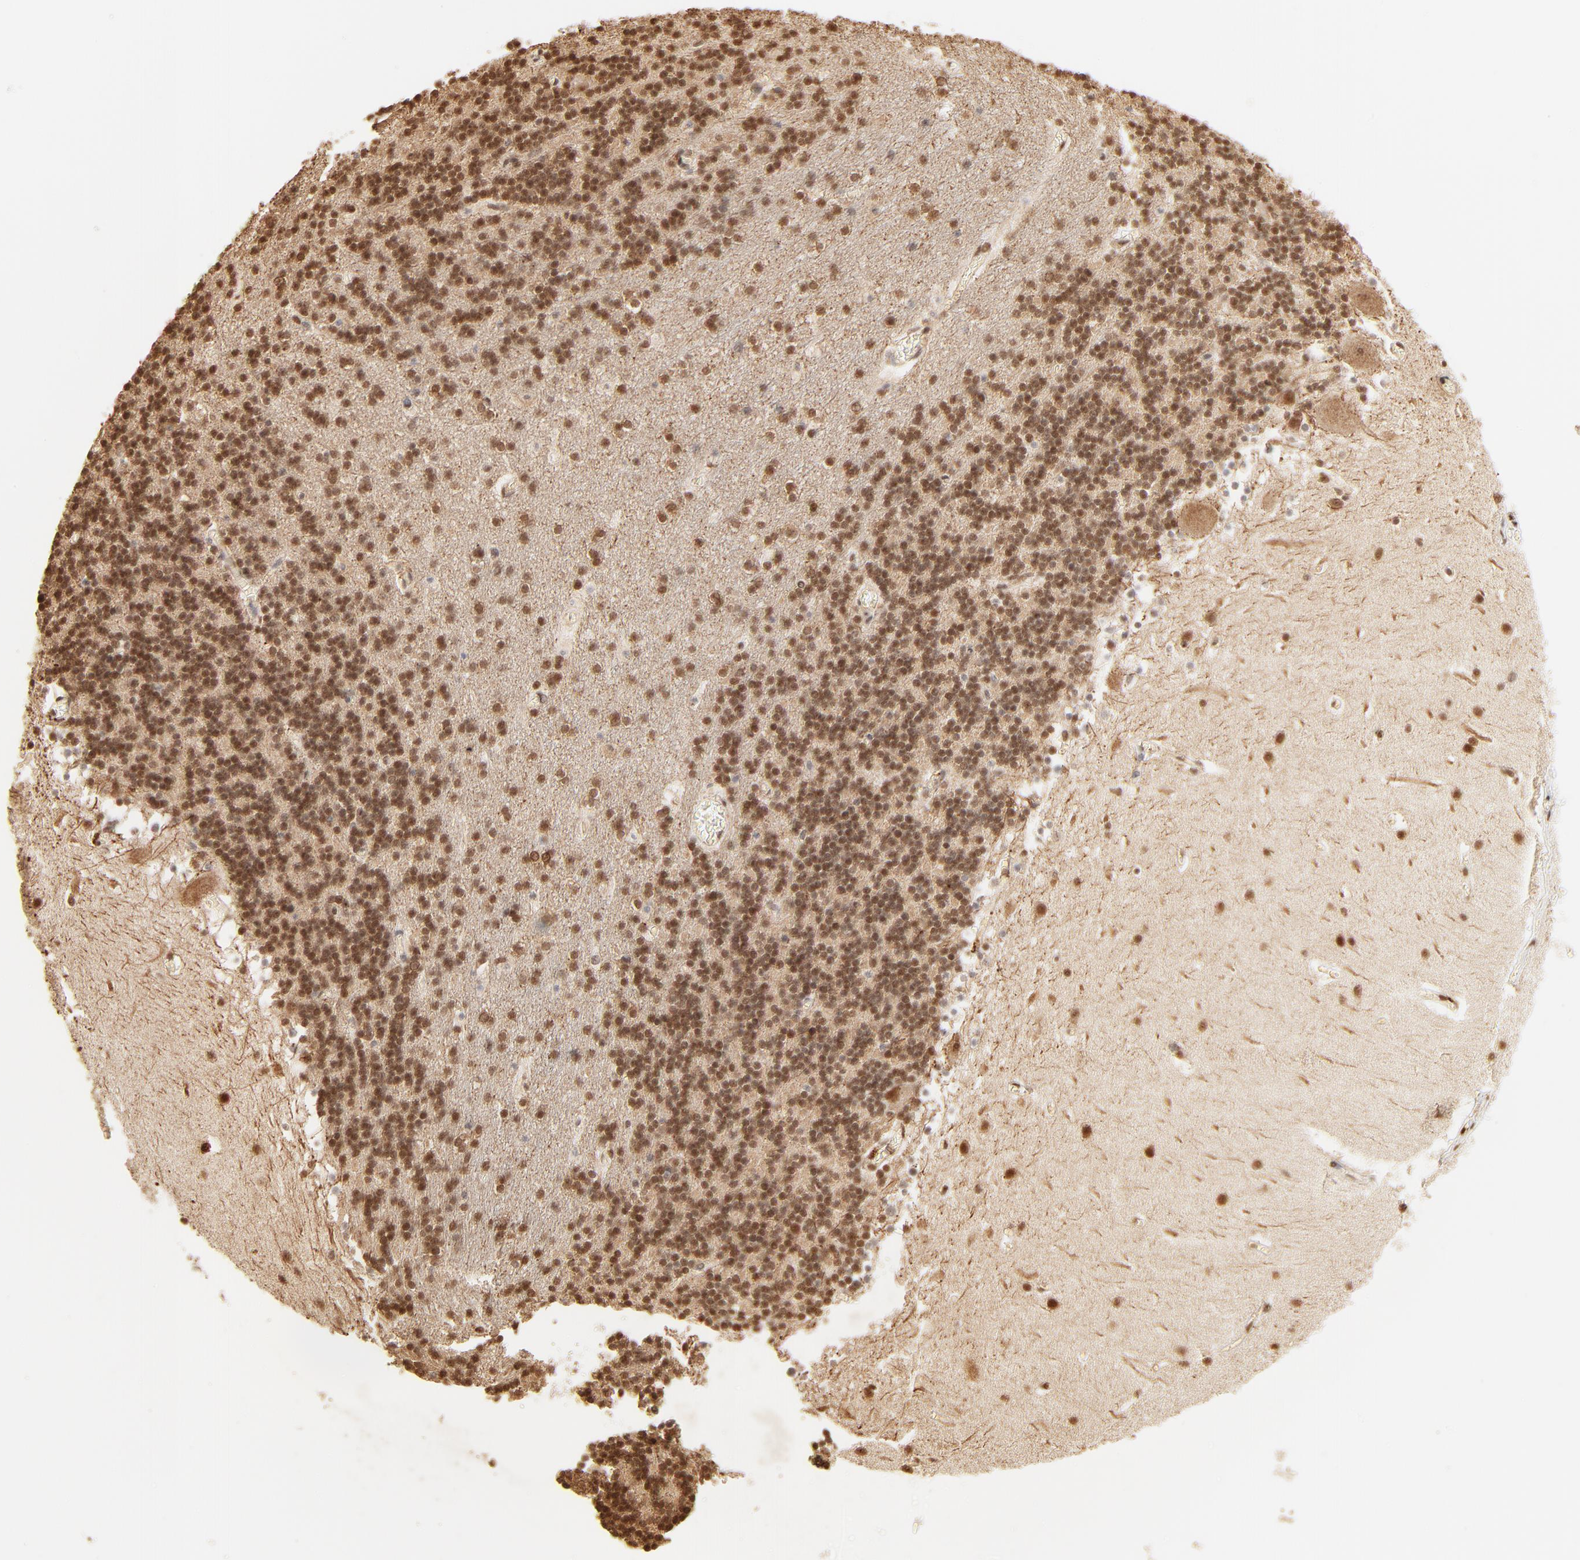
{"staining": {"intensity": "moderate", "quantity": ">75%", "location": "nuclear"}, "tissue": "cerebellum", "cell_type": "Cells in granular layer", "image_type": "normal", "snomed": [{"axis": "morphology", "description": "Normal tissue, NOS"}, {"axis": "topography", "description": "Cerebellum"}], "caption": "Immunohistochemistry (IHC) image of benign cerebellum: human cerebellum stained using IHC shows medium levels of moderate protein expression localized specifically in the nuclear of cells in granular layer, appearing as a nuclear brown color.", "gene": "FAM50A", "patient": {"sex": "male", "age": 45}}